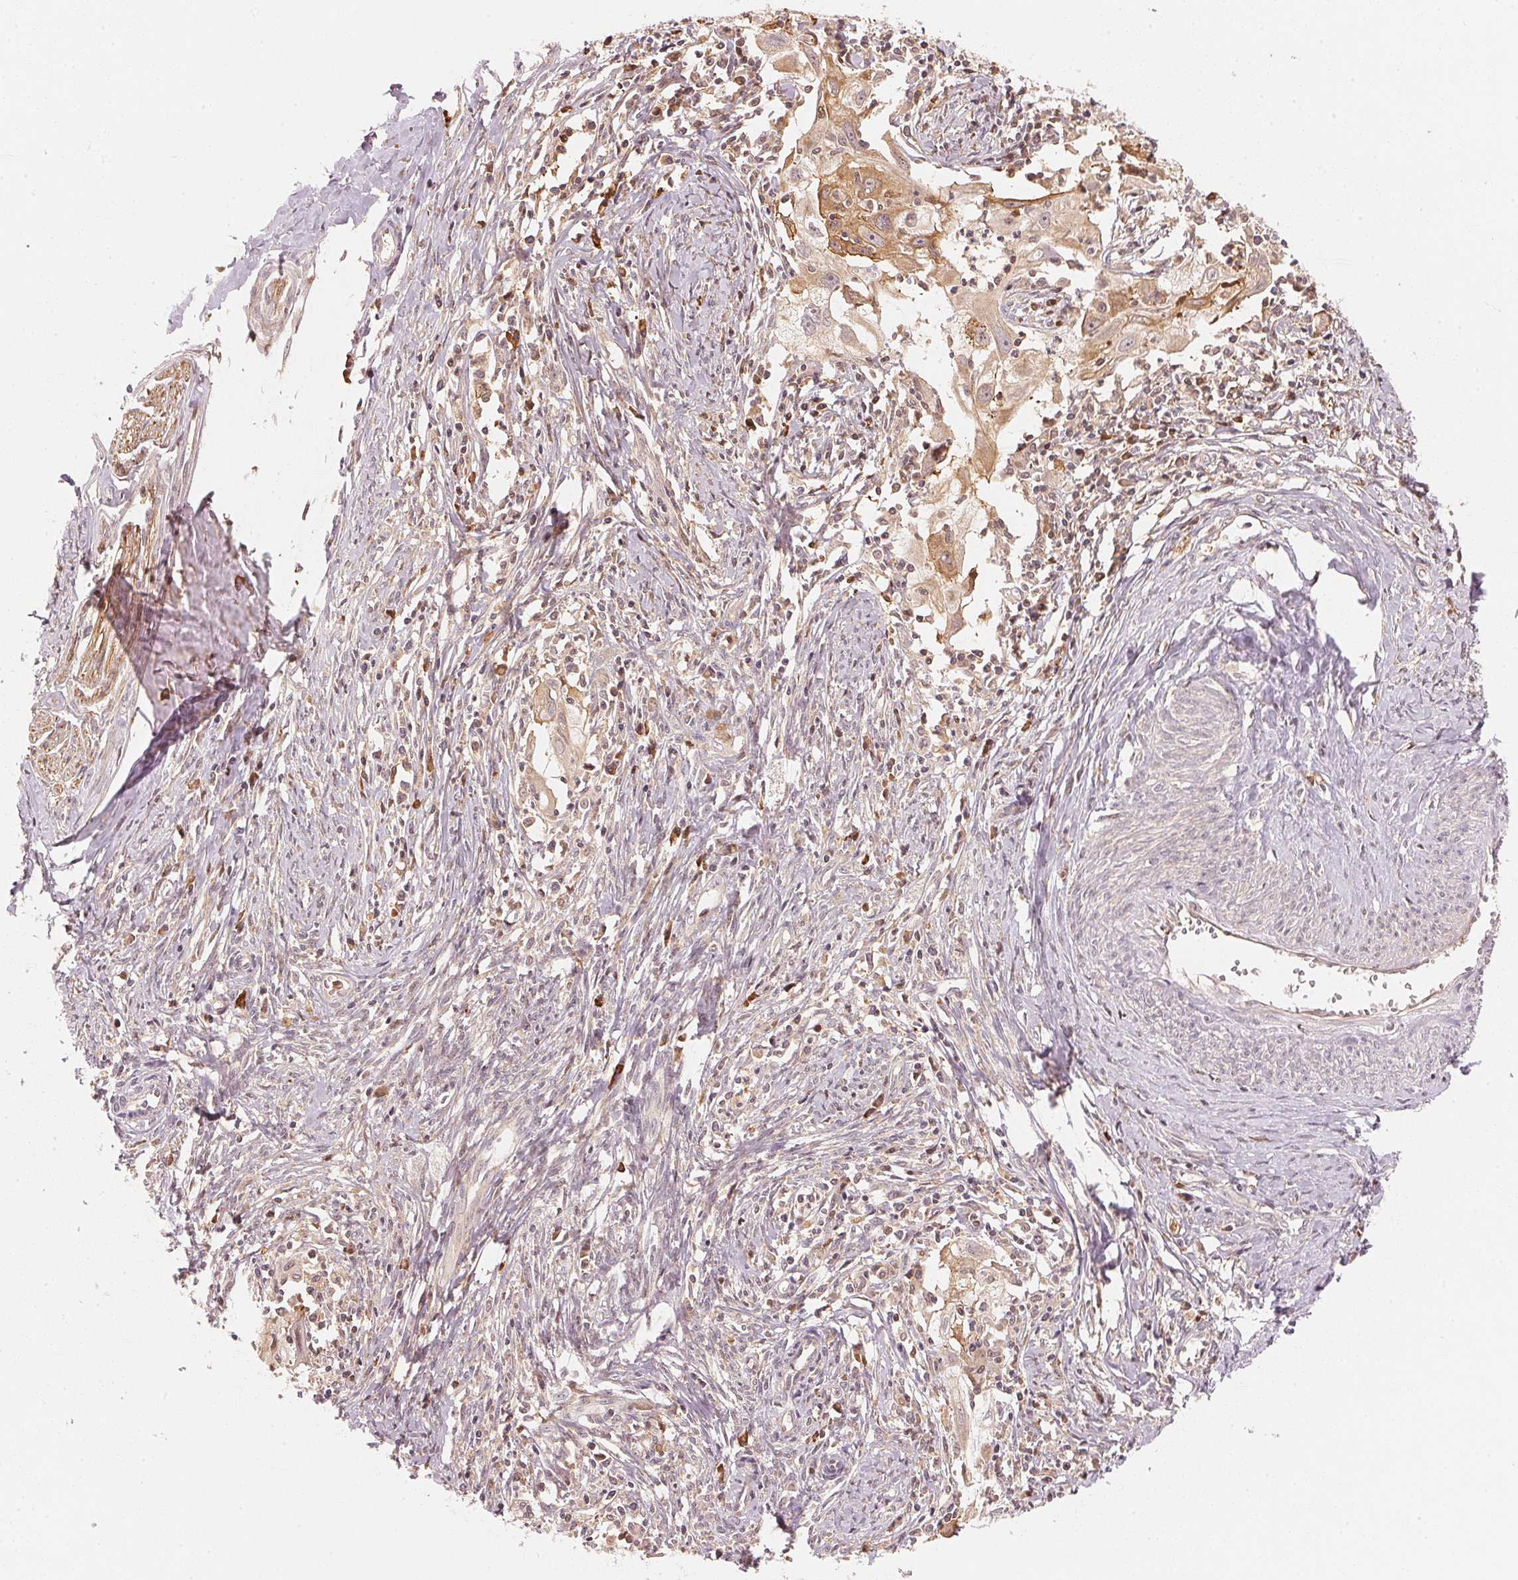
{"staining": {"intensity": "moderate", "quantity": "25%-75%", "location": "cytoplasmic/membranous"}, "tissue": "cervical cancer", "cell_type": "Tumor cells", "image_type": "cancer", "snomed": [{"axis": "morphology", "description": "Squamous cell carcinoma, NOS"}, {"axis": "topography", "description": "Cervix"}], "caption": "Brown immunohistochemical staining in cervical cancer (squamous cell carcinoma) demonstrates moderate cytoplasmic/membranous expression in about 25%-75% of tumor cells.", "gene": "PRKN", "patient": {"sex": "female", "age": 30}}